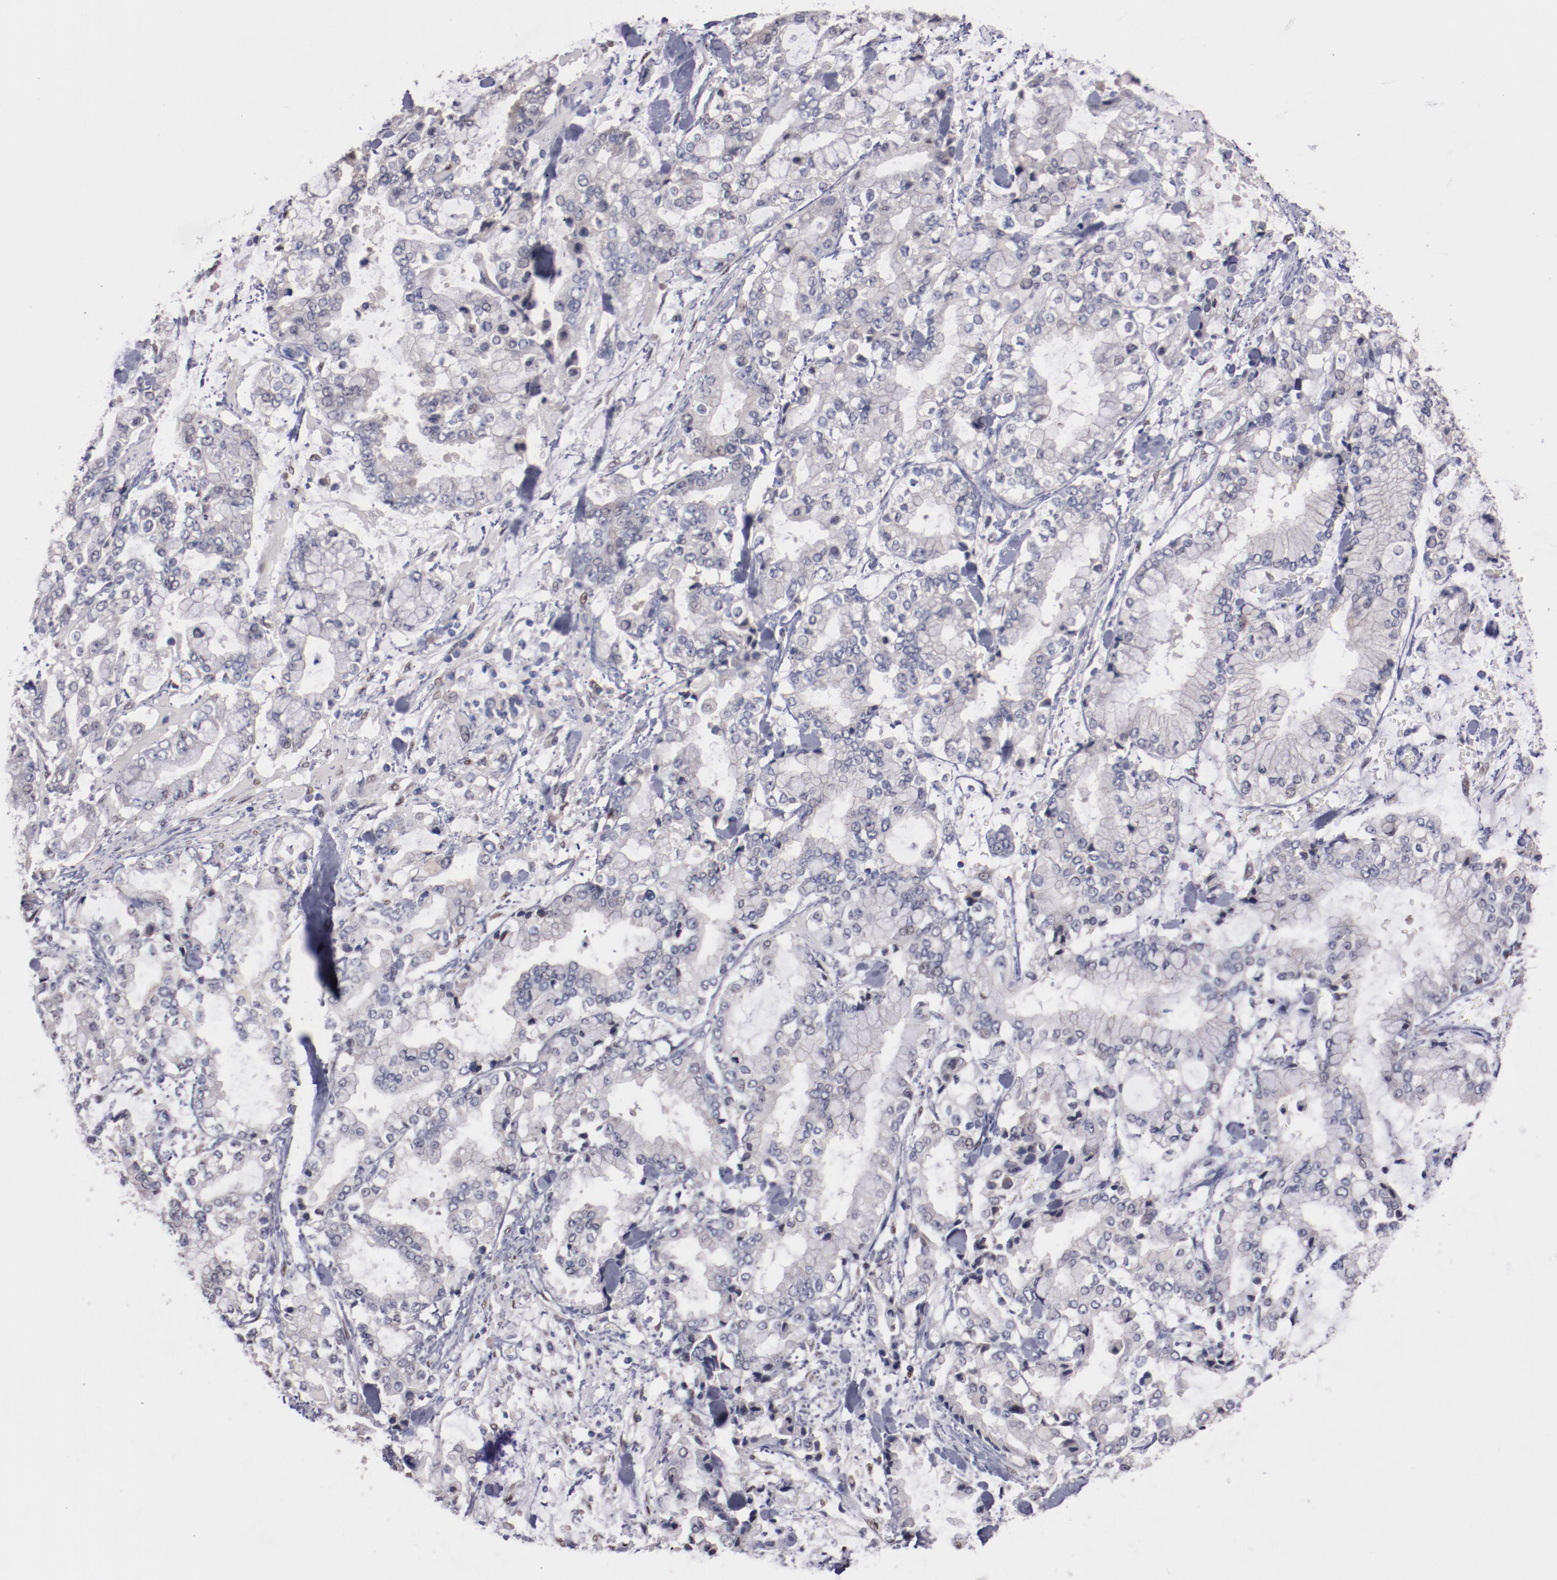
{"staining": {"intensity": "negative", "quantity": "none", "location": "none"}, "tissue": "stomach cancer", "cell_type": "Tumor cells", "image_type": "cancer", "snomed": [{"axis": "morphology", "description": "Normal tissue, NOS"}, {"axis": "morphology", "description": "Adenocarcinoma, NOS"}, {"axis": "topography", "description": "Stomach, upper"}, {"axis": "topography", "description": "Stomach"}], "caption": "This is an immunohistochemistry micrograph of human adenocarcinoma (stomach). There is no expression in tumor cells.", "gene": "FAM81A", "patient": {"sex": "male", "age": 76}}